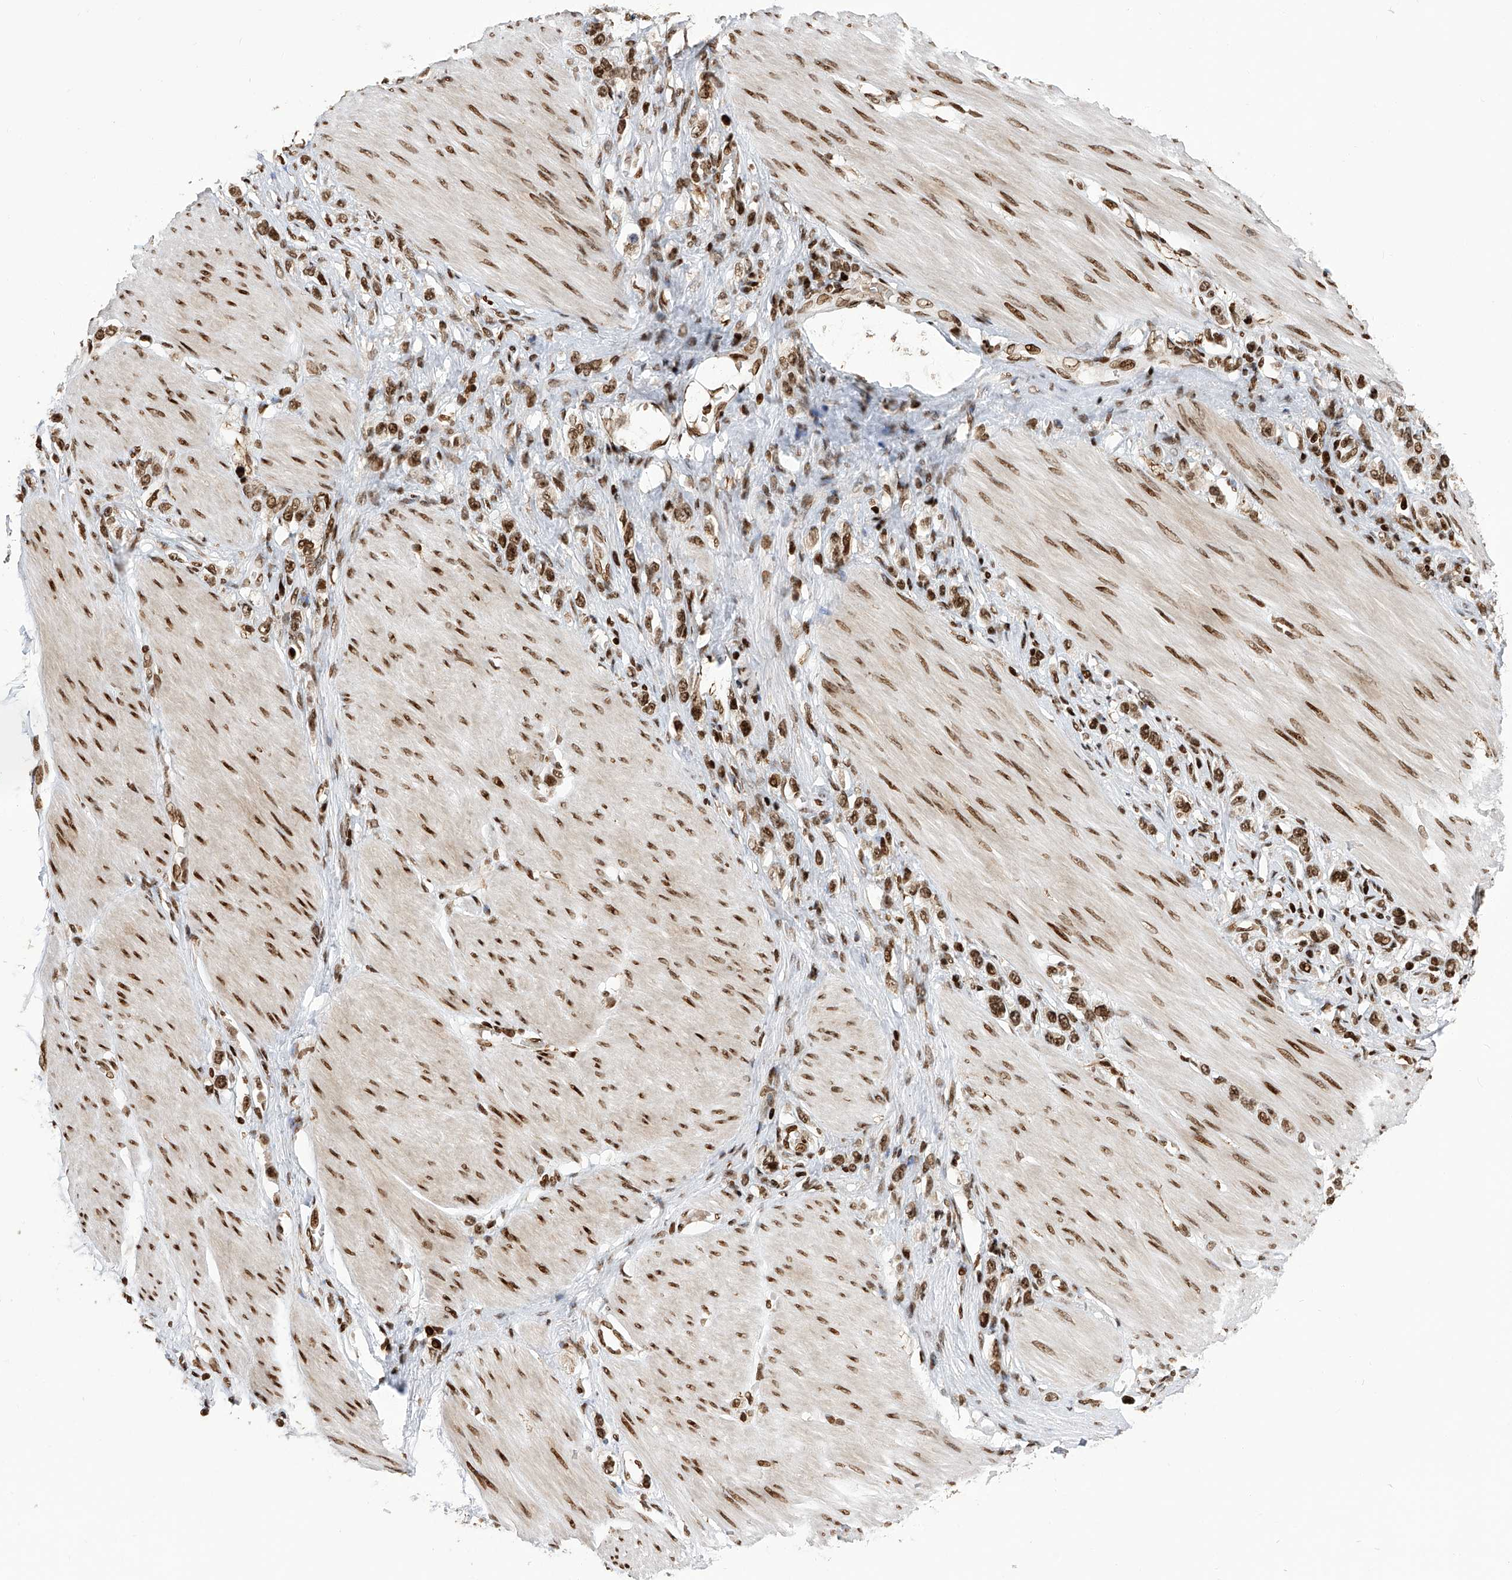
{"staining": {"intensity": "strong", "quantity": ">75%", "location": "nuclear"}, "tissue": "stomach cancer", "cell_type": "Tumor cells", "image_type": "cancer", "snomed": [{"axis": "morphology", "description": "Adenocarcinoma, NOS"}, {"axis": "topography", "description": "Stomach"}], "caption": "The photomicrograph shows immunohistochemical staining of adenocarcinoma (stomach). There is strong nuclear expression is seen in approximately >75% of tumor cells. Immunohistochemistry (ihc) stains the protein in brown and the nuclei are stained blue.", "gene": "PAK1IP1", "patient": {"sex": "female", "age": 65}}